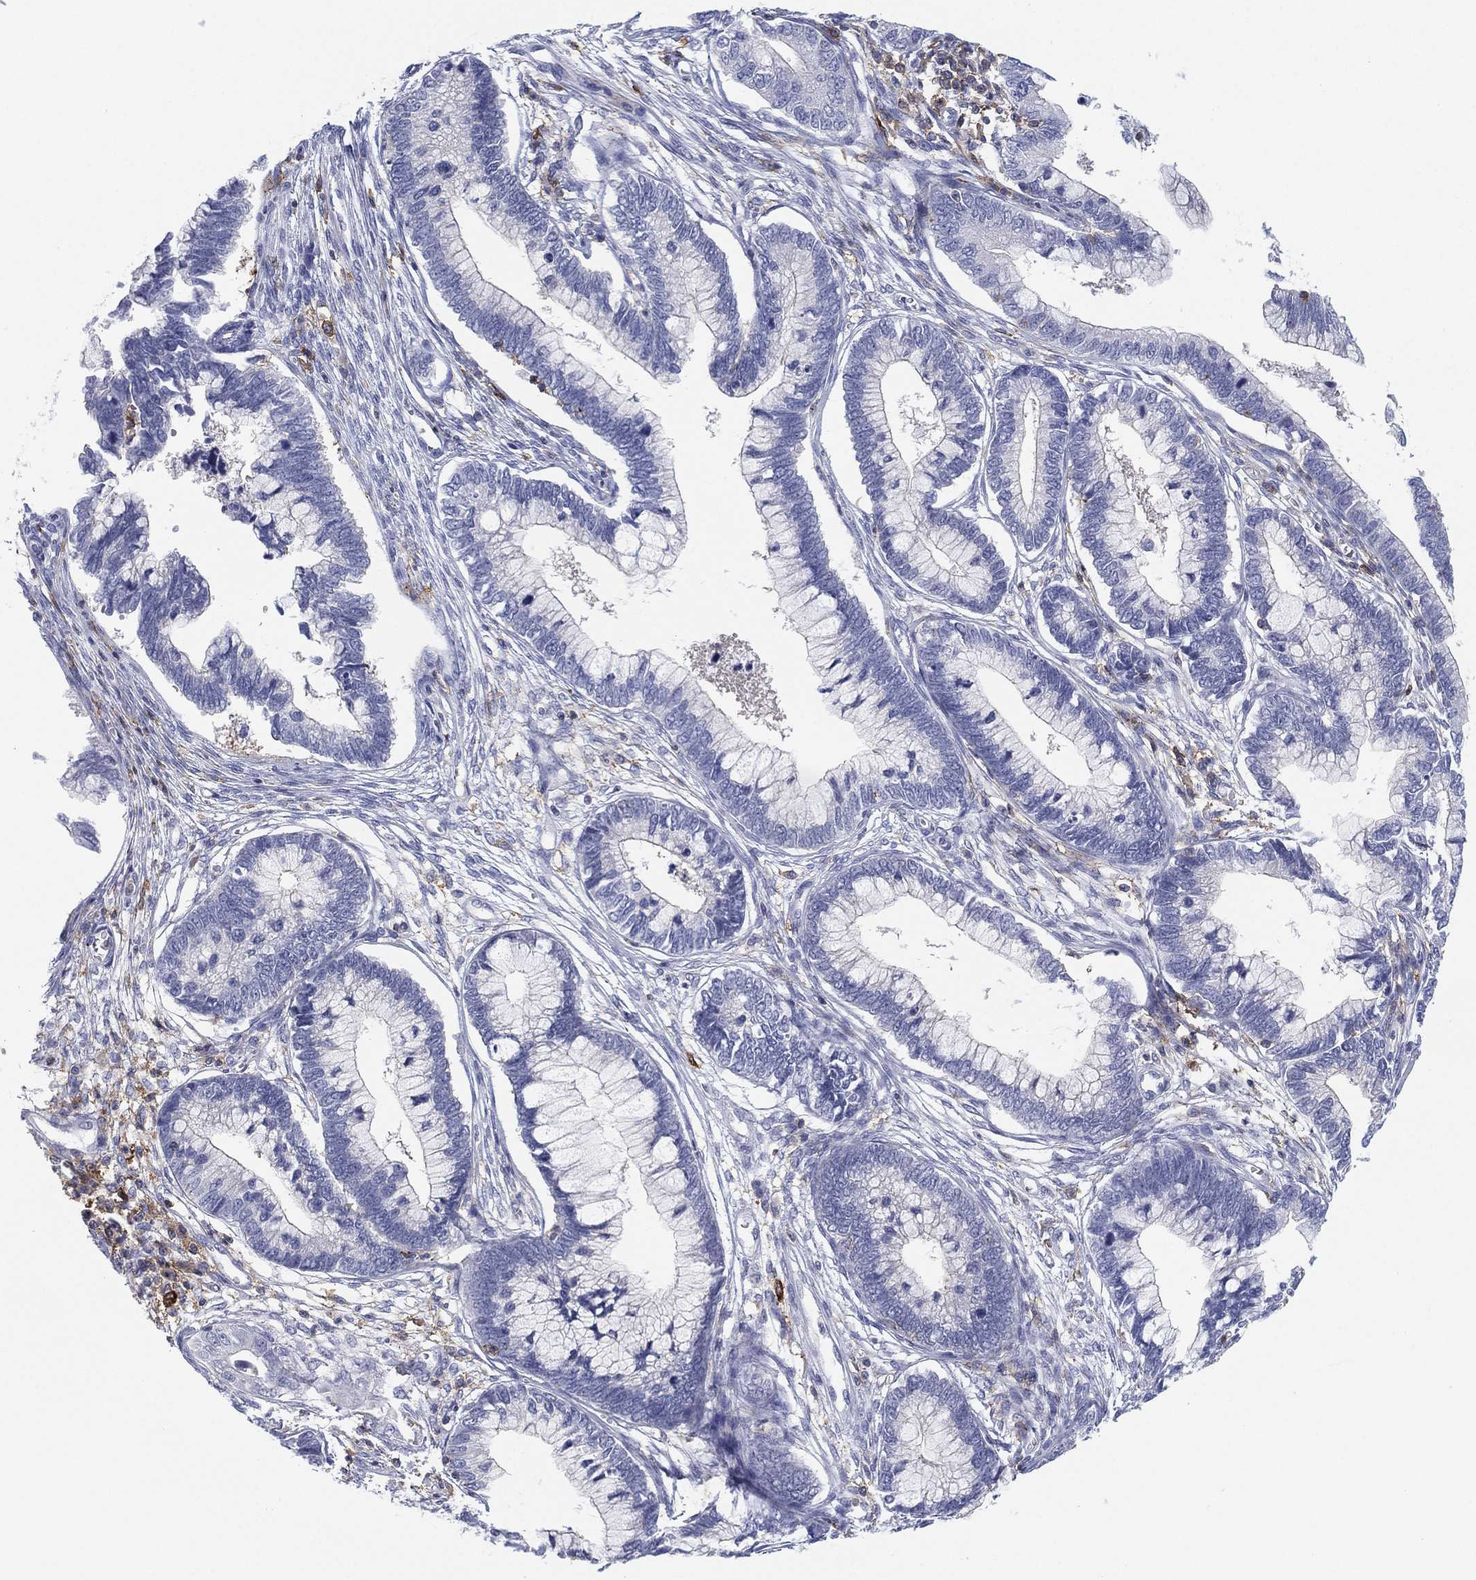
{"staining": {"intensity": "negative", "quantity": "none", "location": "none"}, "tissue": "cervical cancer", "cell_type": "Tumor cells", "image_type": "cancer", "snomed": [{"axis": "morphology", "description": "Adenocarcinoma, NOS"}, {"axis": "topography", "description": "Cervix"}], "caption": "An image of human cervical cancer is negative for staining in tumor cells.", "gene": "SELPLG", "patient": {"sex": "female", "age": 44}}